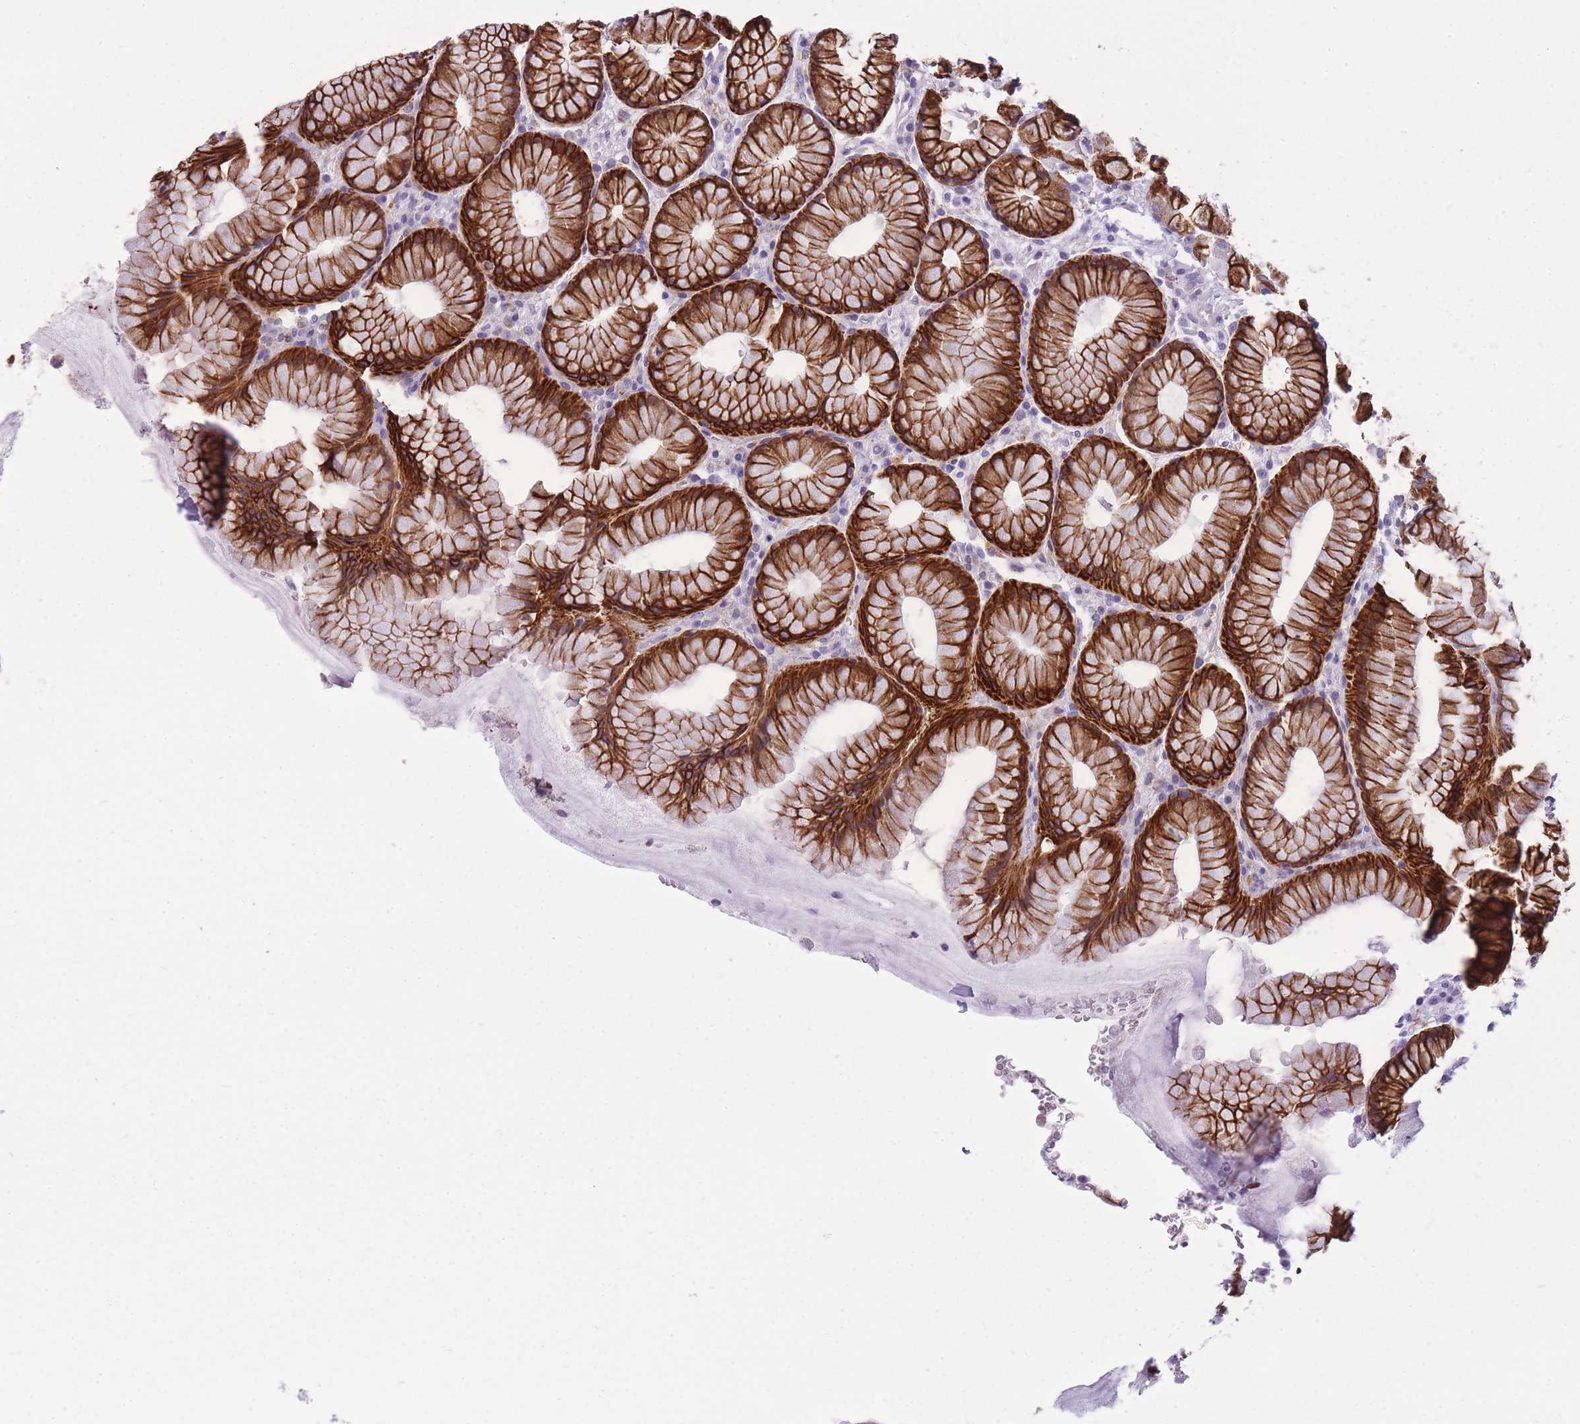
{"staining": {"intensity": "strong", "quantity": ">75%", "location": "cytoplasmic/membranous"}, "tissue": "stomach", "cell_type": "Glandular cells", "image_type": "normal", "snomed": [{"axis": "morphology", "description": "Normal tissue, NOS"}, {"axis": "topography", "description": "Stomach"}], "caption": "Immunohistochemical staining of unremarkable human stomach demonstrates strong cytoplasmic/membranous protein staining in approximately >75% of glandular cells.", "gene": "RADX", "patient": {"sex": "male", "age": 57}}